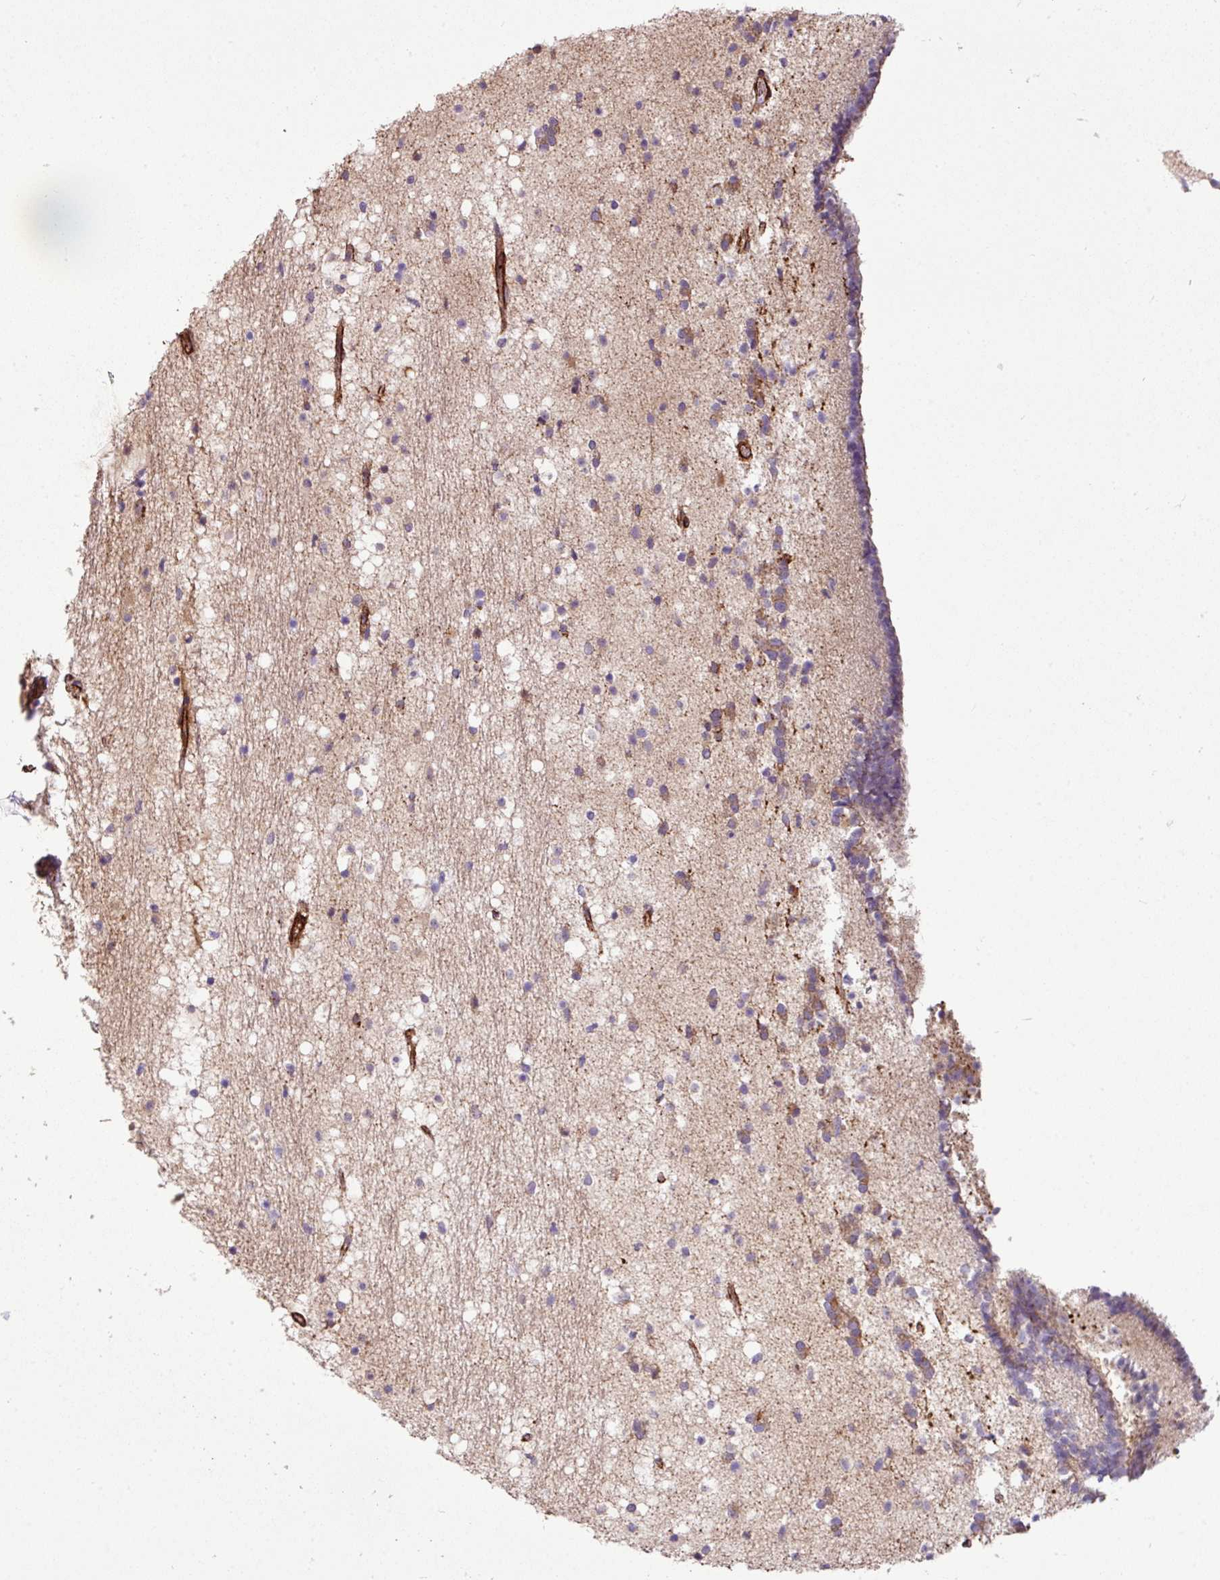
{"staining": {"intensity": "moderate", "quantity": "25%-75%", "location": "cytoplasmic/membranous"}, "tissue": "caudate", "cell_type": "Glial cells", "image_type": "normal", "snomed": [{"axis": "morphology", "description": "Normal tissue, NOS"}, {"axis": "topography", "description": "Lateral ventricle wall"}], "caption": "This micrograph demonstrates benign caudate stained with immunohistochemistry (IHC) to label a protein in brown. The cytoplasmic/membranous of glial cells show moderate positivity for the protein. Nuclei are counter-stained blue.", "gene": "FAM47E", "patient": {"sex": "male", "age": 37}}